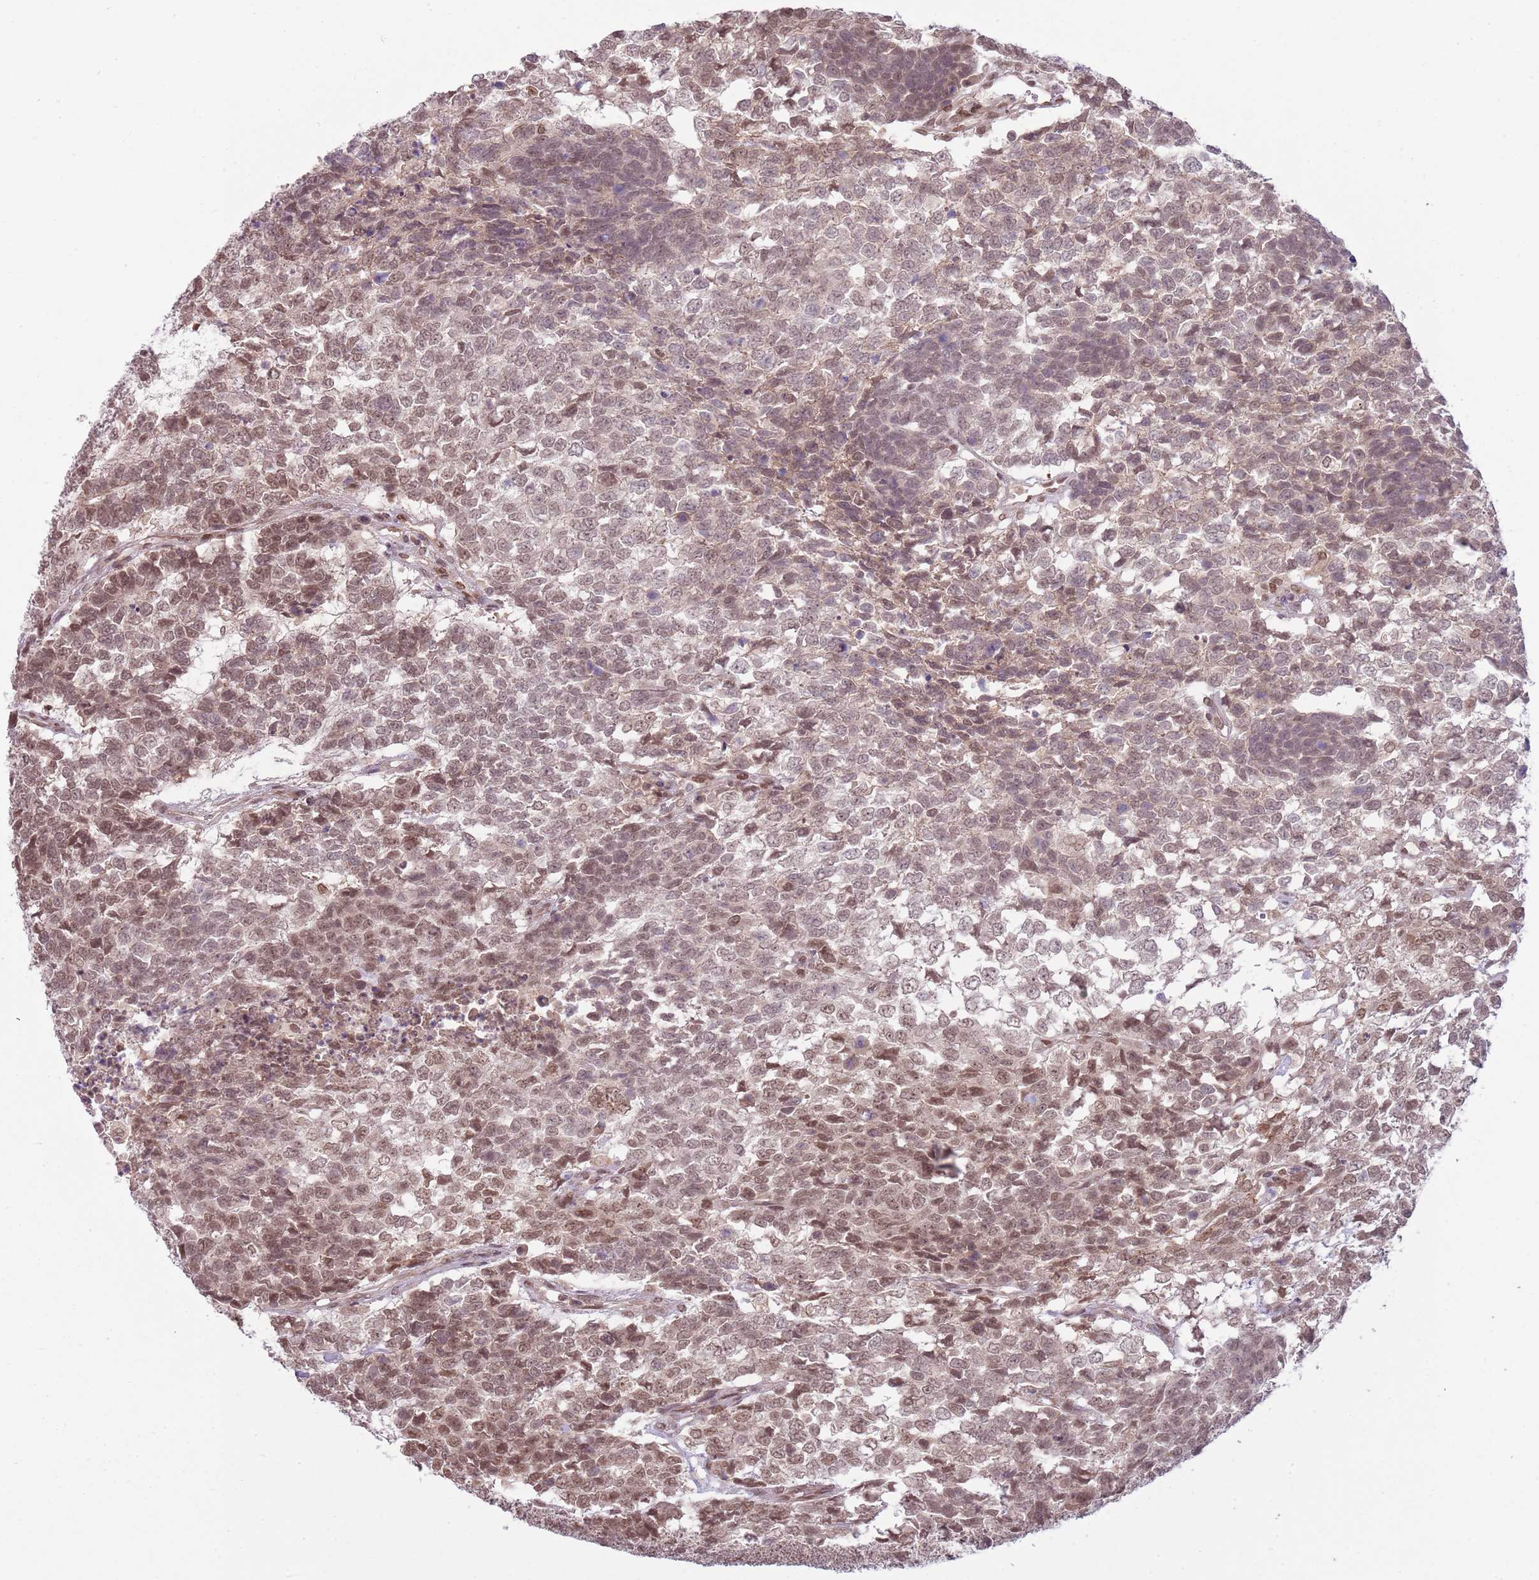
{"staining": {"intensity": "moderate", "quantity": ">75%", "location": "nuclear"}, "tissue": "testis cancer", "cell_type": "Tumor cells", "image_type": "cancer", "snomed": [{"axis": "morphology", "description": "Carcinoma, Embryonal, NOS"}, {"axis": "topography", "description": "Testis"}], "caption": "Immunohistochemical staining of human testis cancer shows medium levels of moderate nuclear protein staining in approximately >75% of tumor cells.", "gene": "TM2D1", "patient": {"sex": "male", "age": 23}}